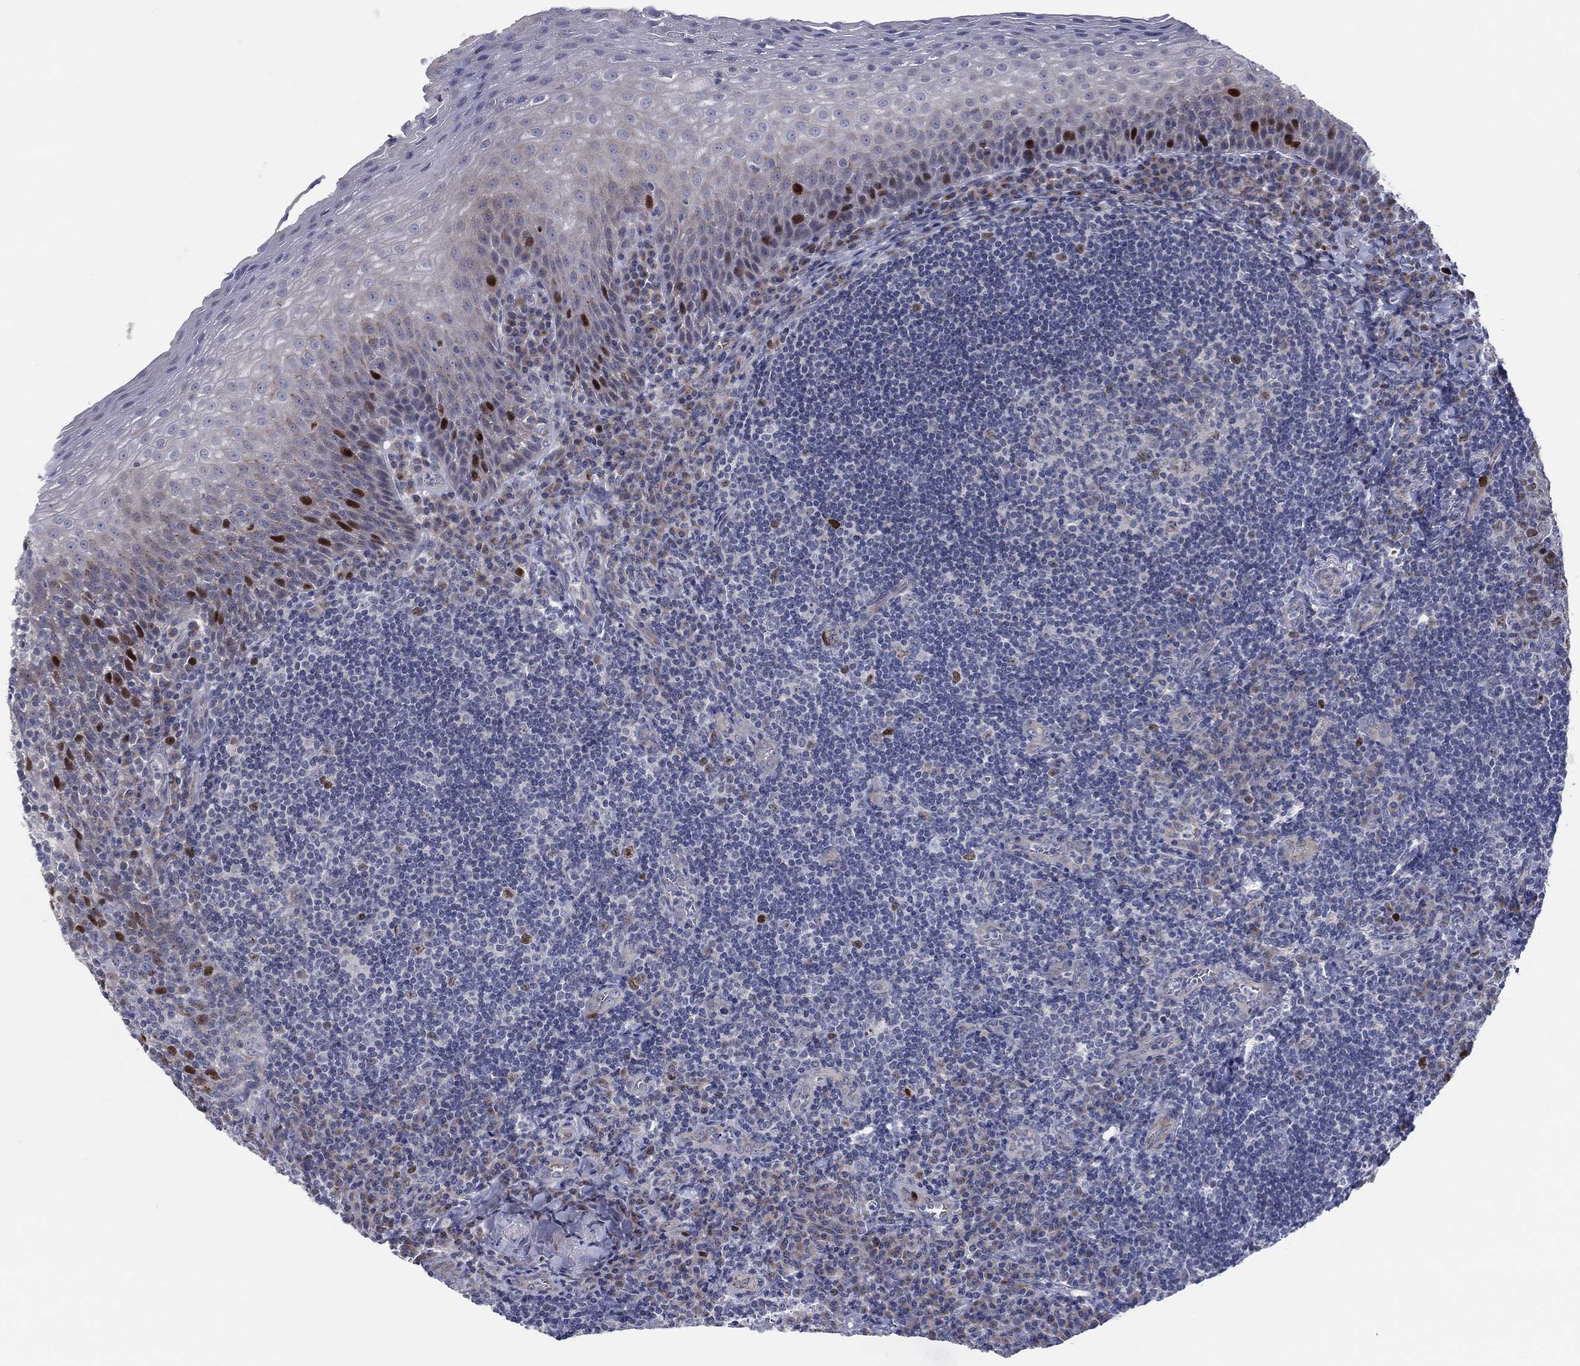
{"staining": {"intensity": "strong", "quantity": "<25%", "location": "nuclear"}, "tissue": "tonsil", "cell_type": "Germinal center cells", "image_type": "normal", "snomed": [{"axis": "morphology", "description": "Normal tissue, NOS"}, {"axis": "morphology", "description": "Inflammation, NOS"}, {"axis": "topography", "description": "Tonsil"}], "caption": "An image of human tonsil stained for a protein reveals strong nuclear brown staining in germinal center cells.", "gene": "PRC1", "patient": {"sex": "female", "age": 31}}